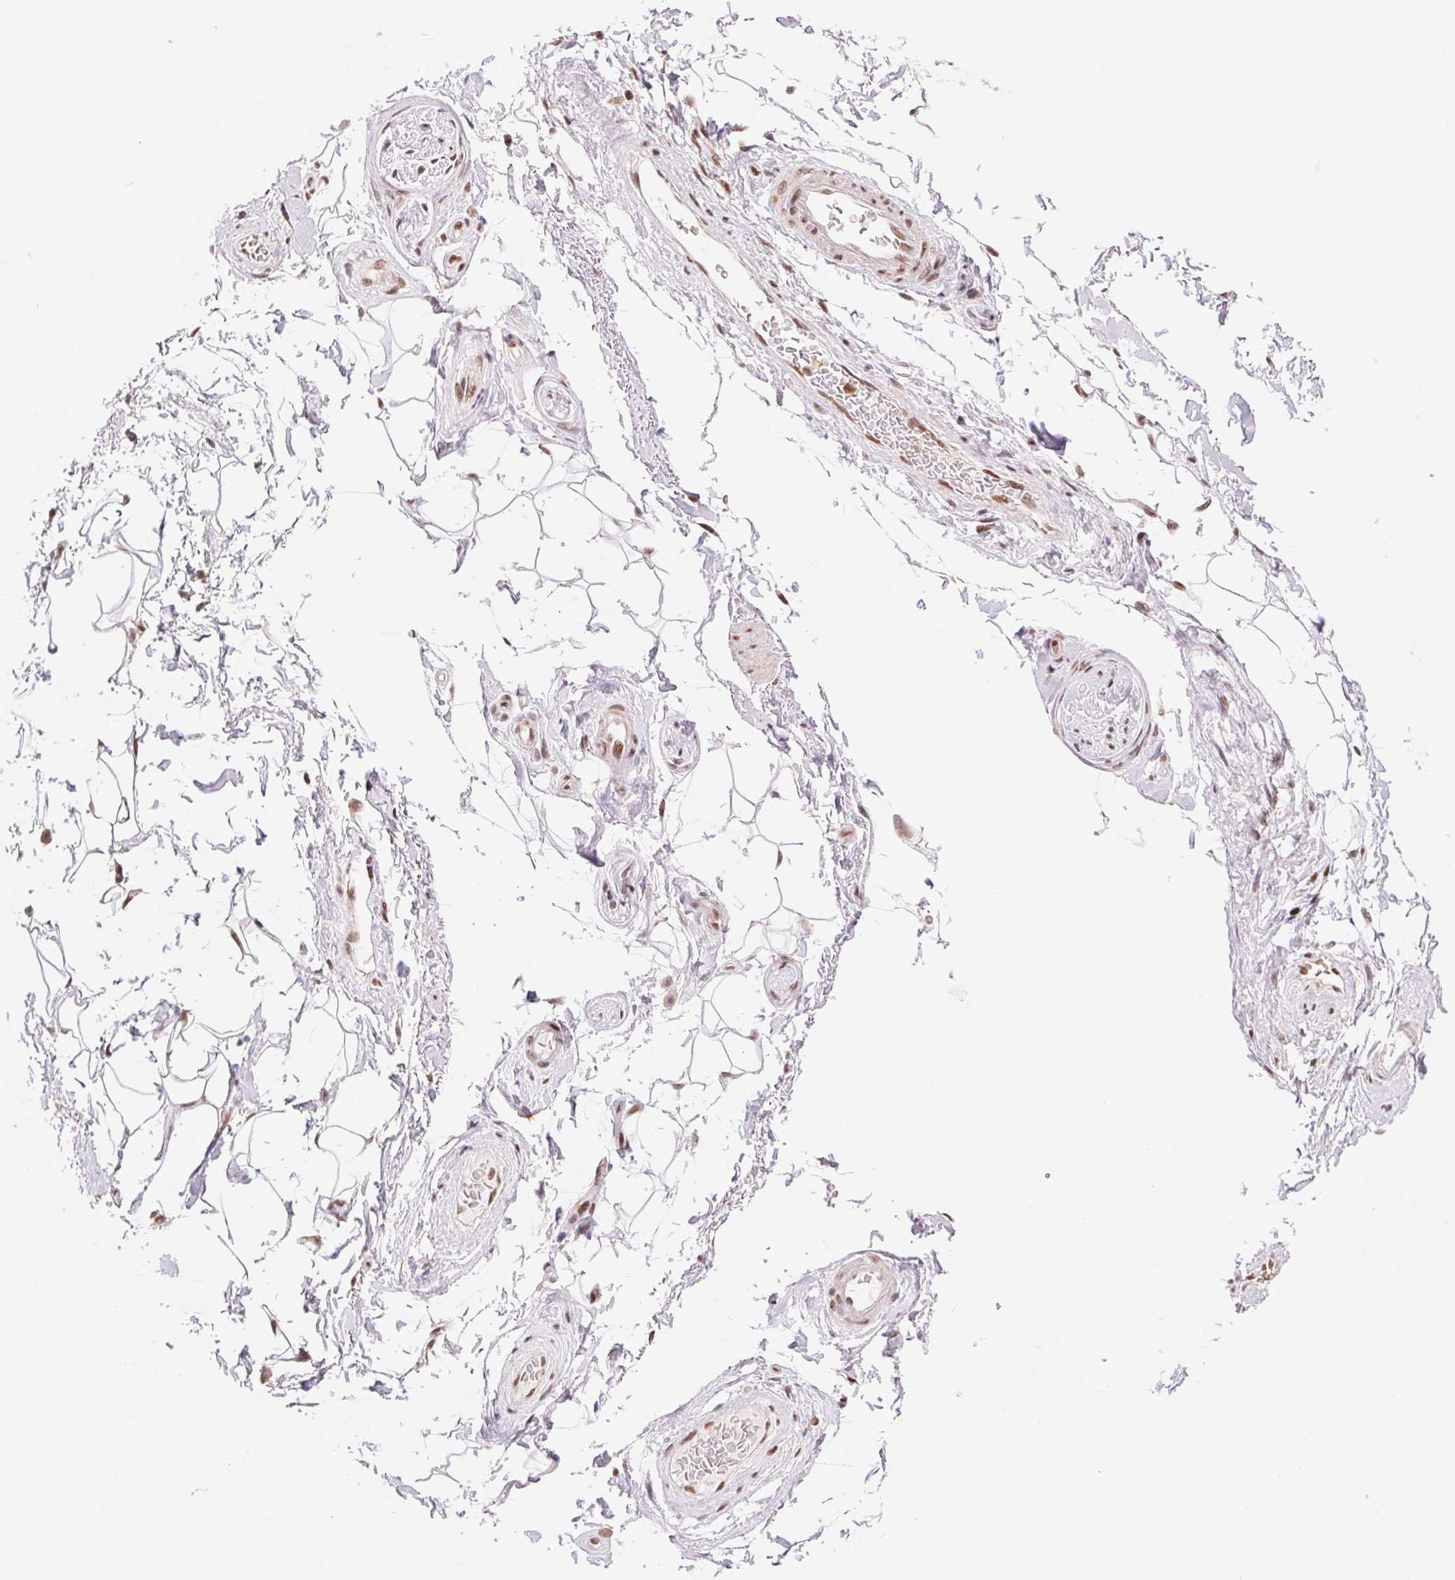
{"staining": {"intensity": "negative", "quantity": "none", "location": "none"}, "tissue": "adipose tissue", "cell_type": "Adipocytes", "image_type": "normal", "snomed": [{"axis": "morphology", "description": "Normal tissue, NOS"}, {"axis": "topography", "description": "Anal"}, {"axis": "topography", "description": "Peripheral nerve tissue"}], "caption": "Adipocytes show no significant expression in benign adipose tissue.", "gene": "SREK1", "patient": {"sex": "male", "age": 51}}